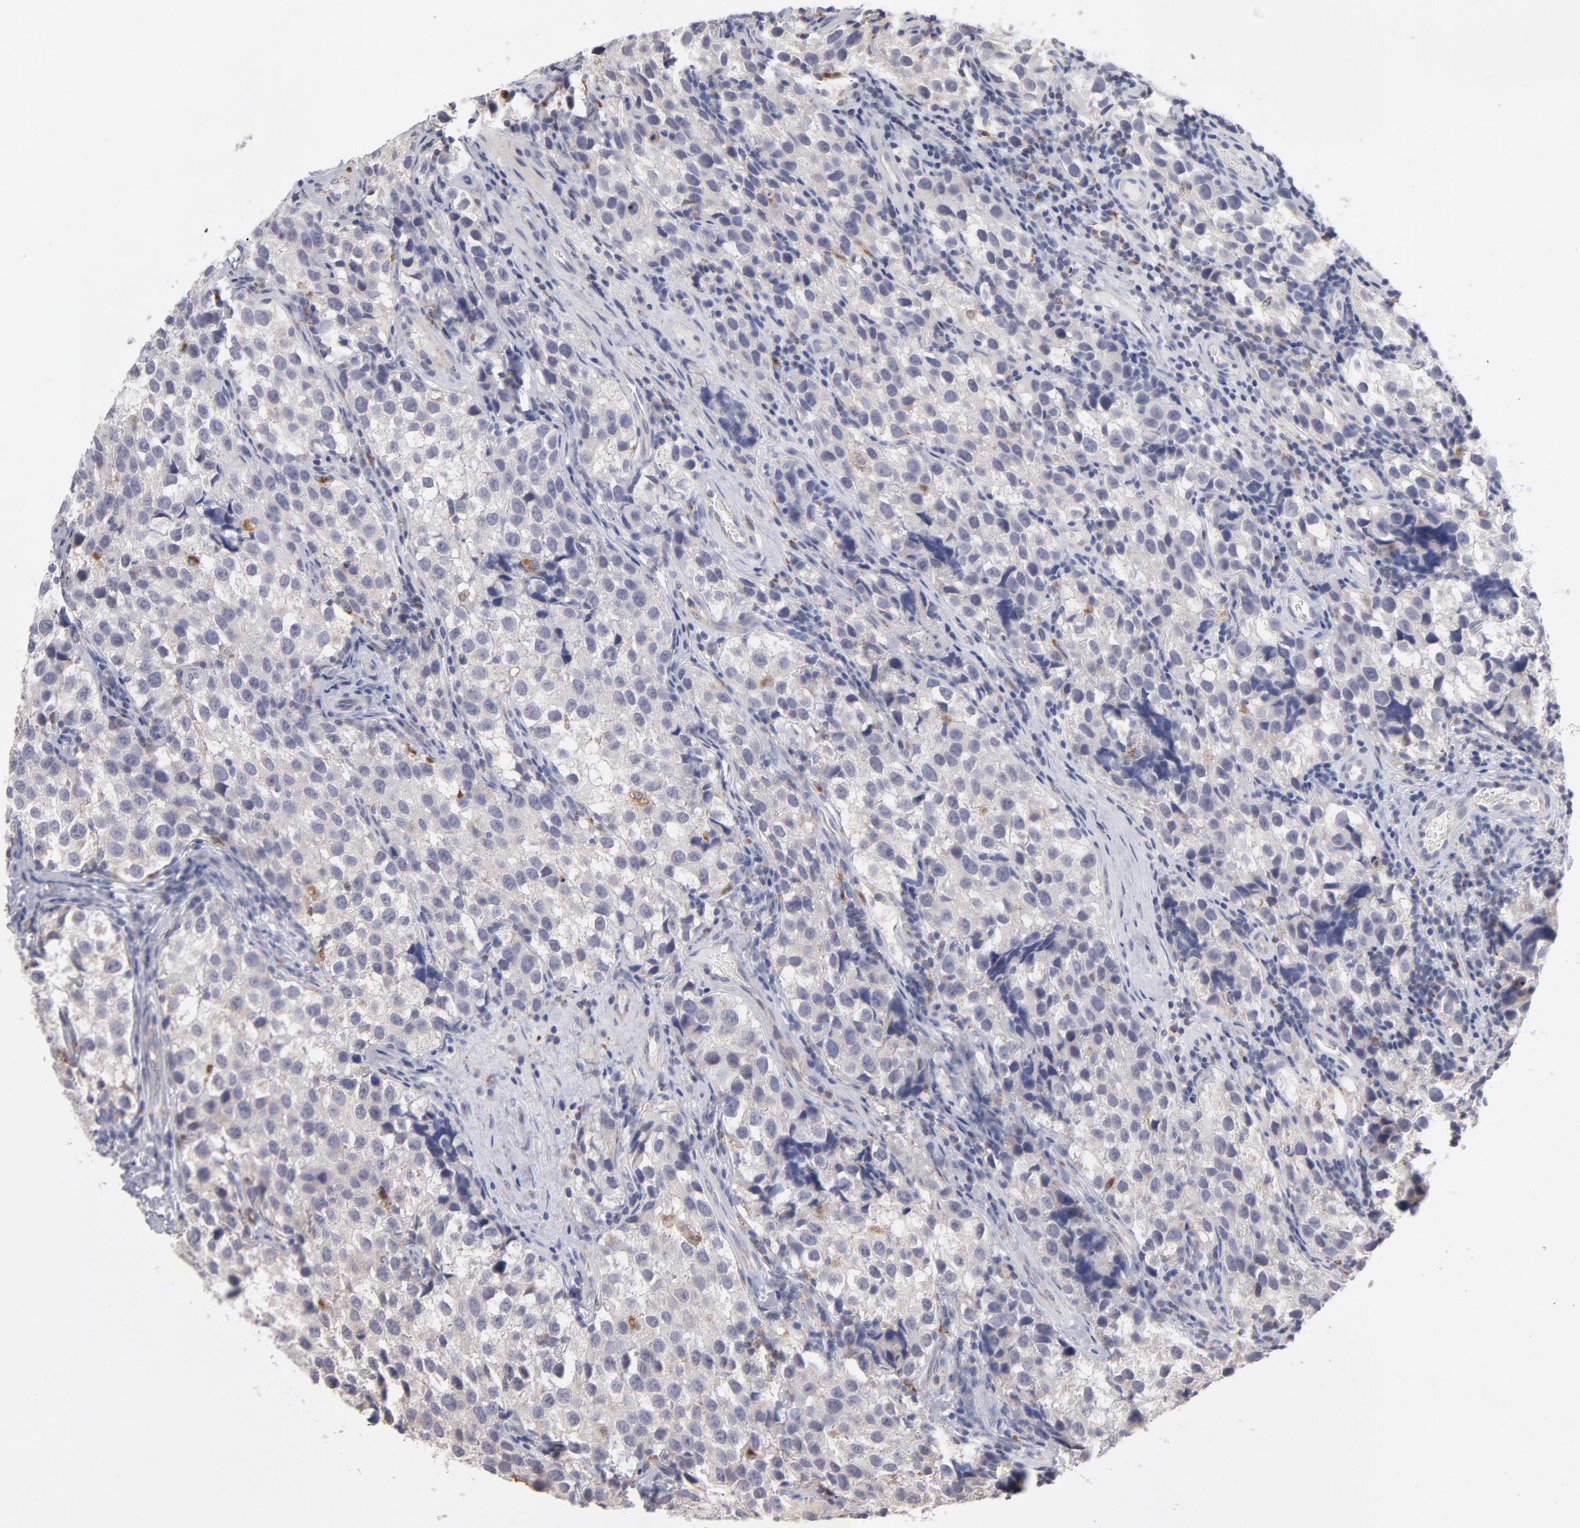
{"staining": {"intensity": "weak", "quantity": "<25%", "location": "cytoplasmic/membranous"}, "tissue": "testis cancer", "cell_type": "Tumor cells", "image_type": "cancer", "snomed": [{"axis": "morphology", "description": "Seminoma, NOS"}, {"axis": "topography", "description": "Testis"}], "caption": "High magnification brightfield microscopy of testis seminoma stained with DAB (brown) and counterstained with hematoxylin (blue): tumor cells show no significant positivity.", "gene": "RRAGB", "patient": {"sex": "male", "age": 39}}